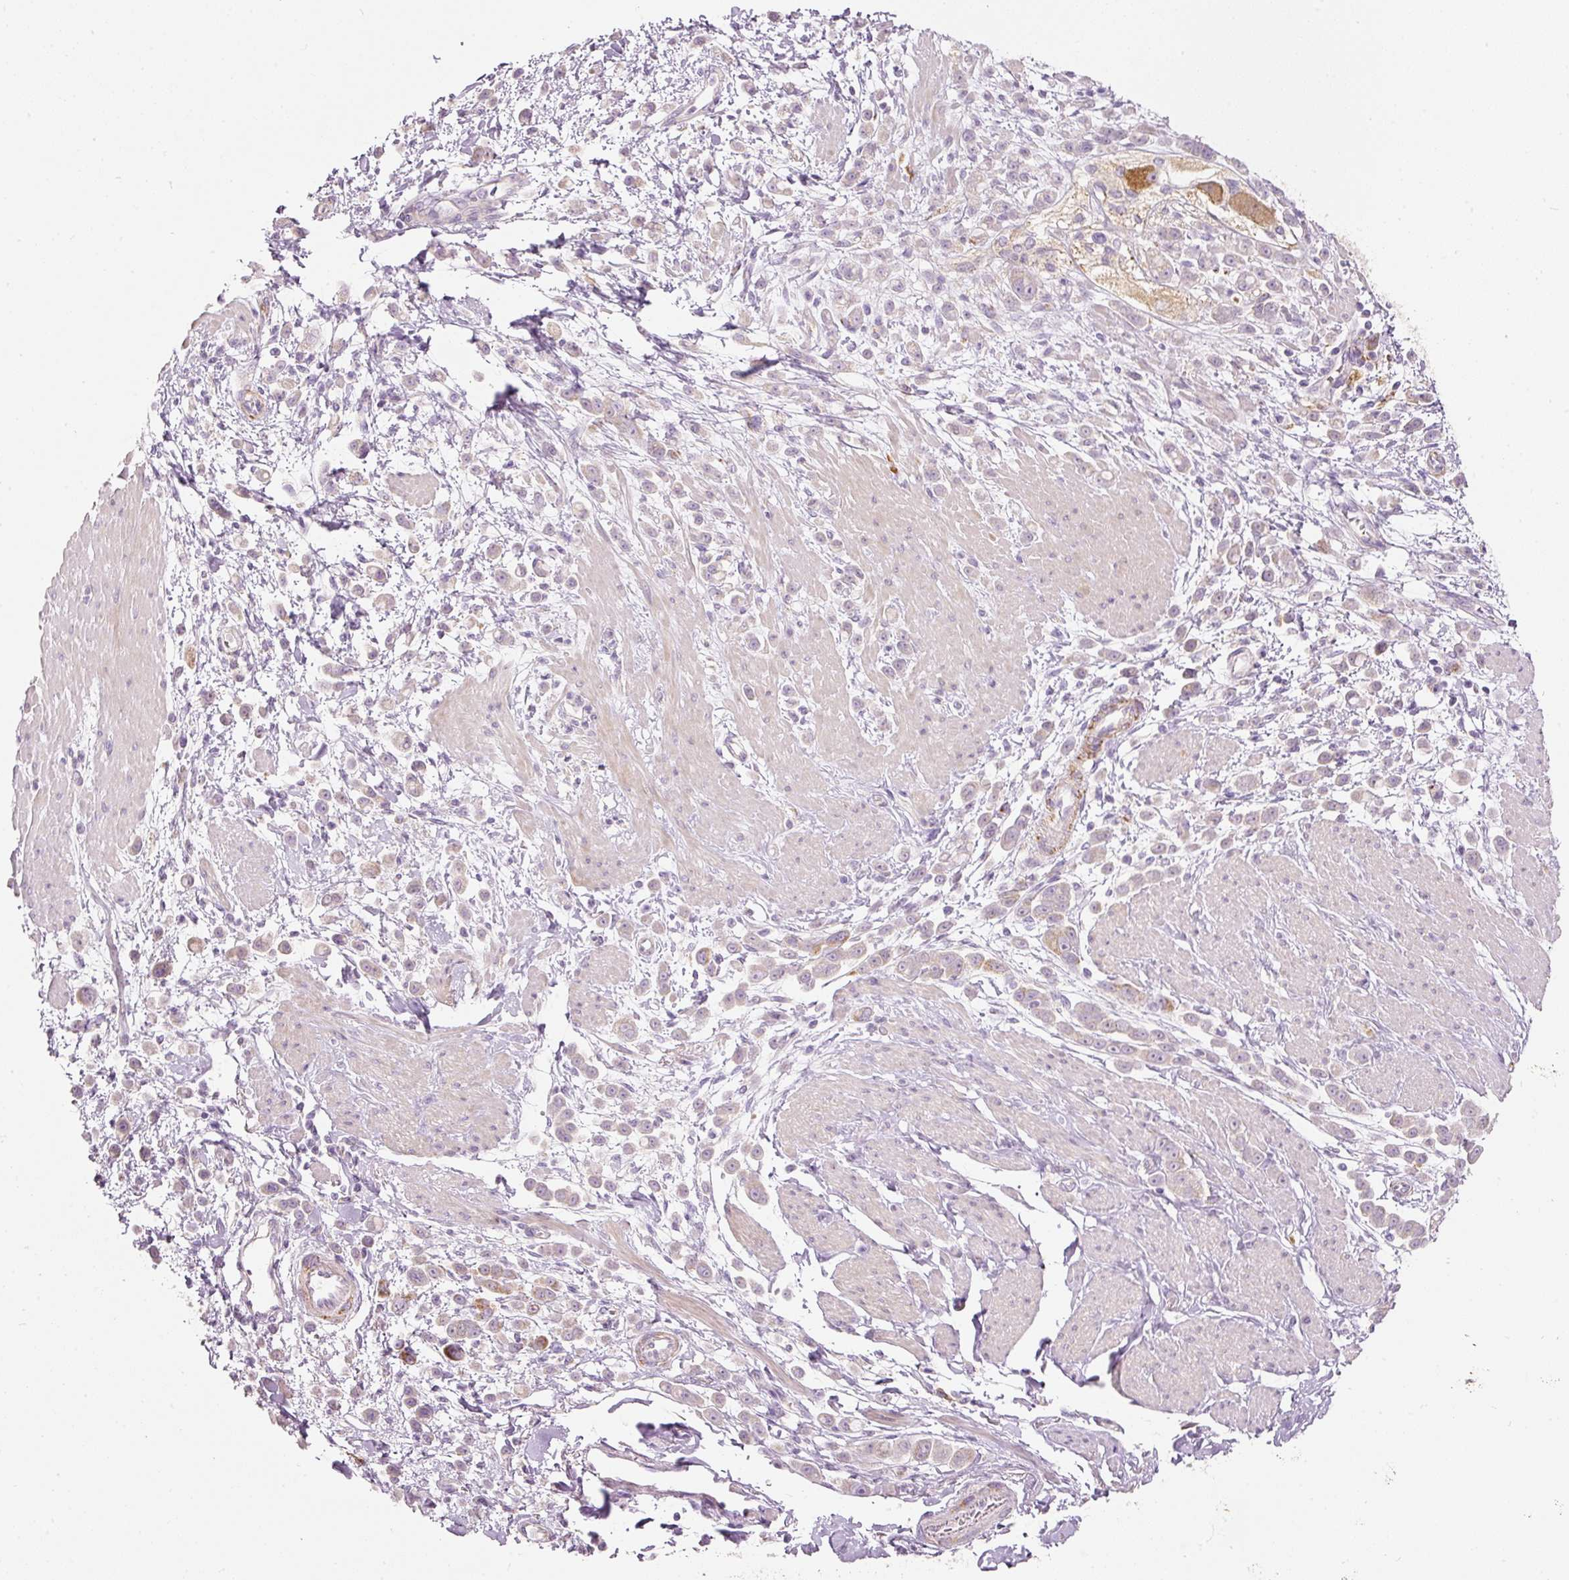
{"staining": {"intensity": "moderate", "quantity": "<25%", "location": "cytoplasmic/membranous"}, "tissue": "pancreatic cancer", "cell_type": "Tumor cells", "image_type": "cancer", "snomed": [{"axis": "morphology", "description": "Normal tissue, NOS"}, {"axis": "morphology", "description": "Adenocarcinoma, NOS"}, {"axis": "topography", "description": "Pancreas"}], "caption": "A histopathology image of adenocarcinoma (pancreatic) stained for a protein displays moderate cytoplasmic/membranous brown staining in tumor cells.", "gene": "MTHFD2", "patient": {"sex": "female", "age": 64}}